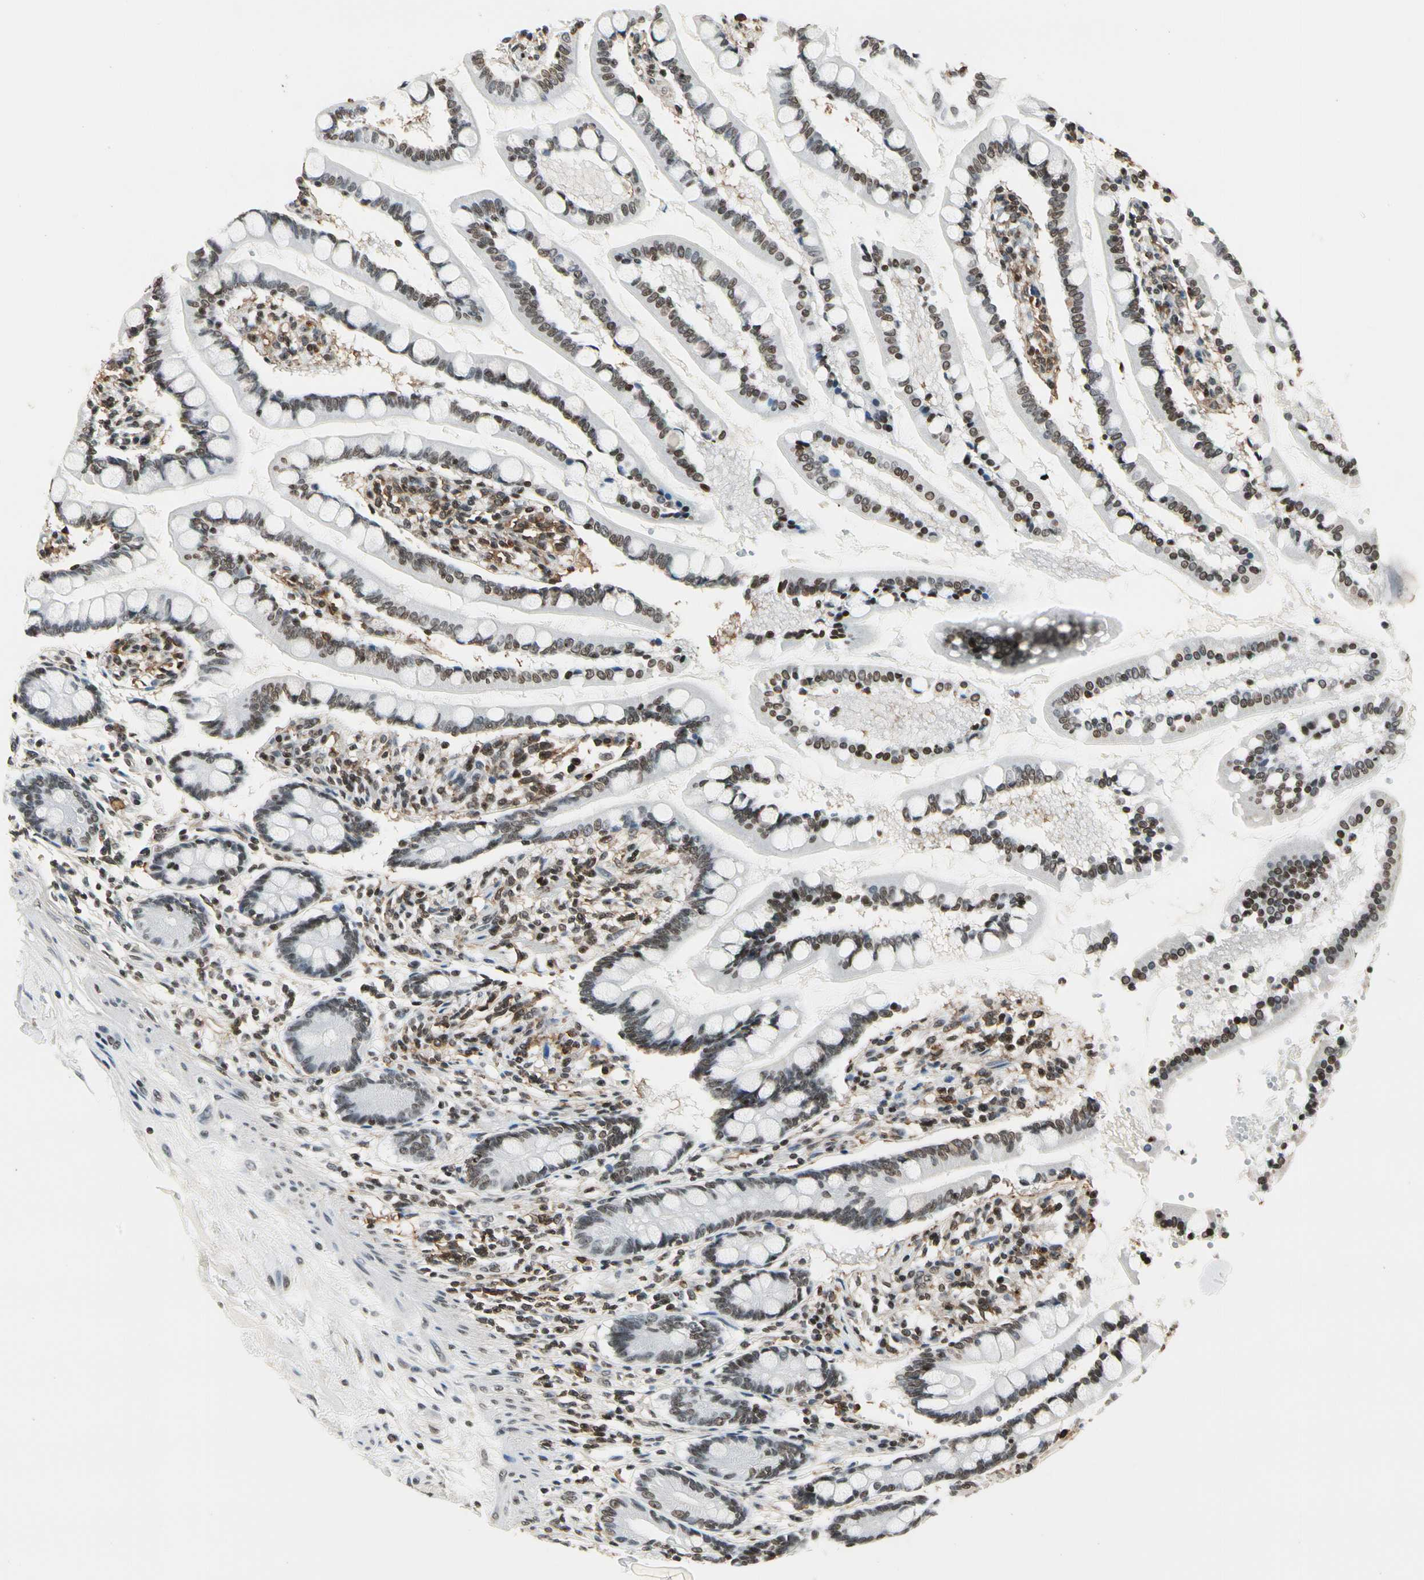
{"staining": {"intensity": "moderate", "quantity": "25%-75%", "location": "nuclear"}, "tissue": "small intestine", "cell_type": "Glandular cells", "image_type": "normal", "snomed": [{"axis": "morphology", "description": "Normal tissue, NOS"}, {"axis": "topography", "description": "Small intestine"}], "caption": "High-power microscopy captured an IHC image of benign small intestine, revealing moderate nuclear positivity in approximately 25%-75% of glandular cells.", "gene": "FER", "patient": {"sex": "female", "age": 51}}